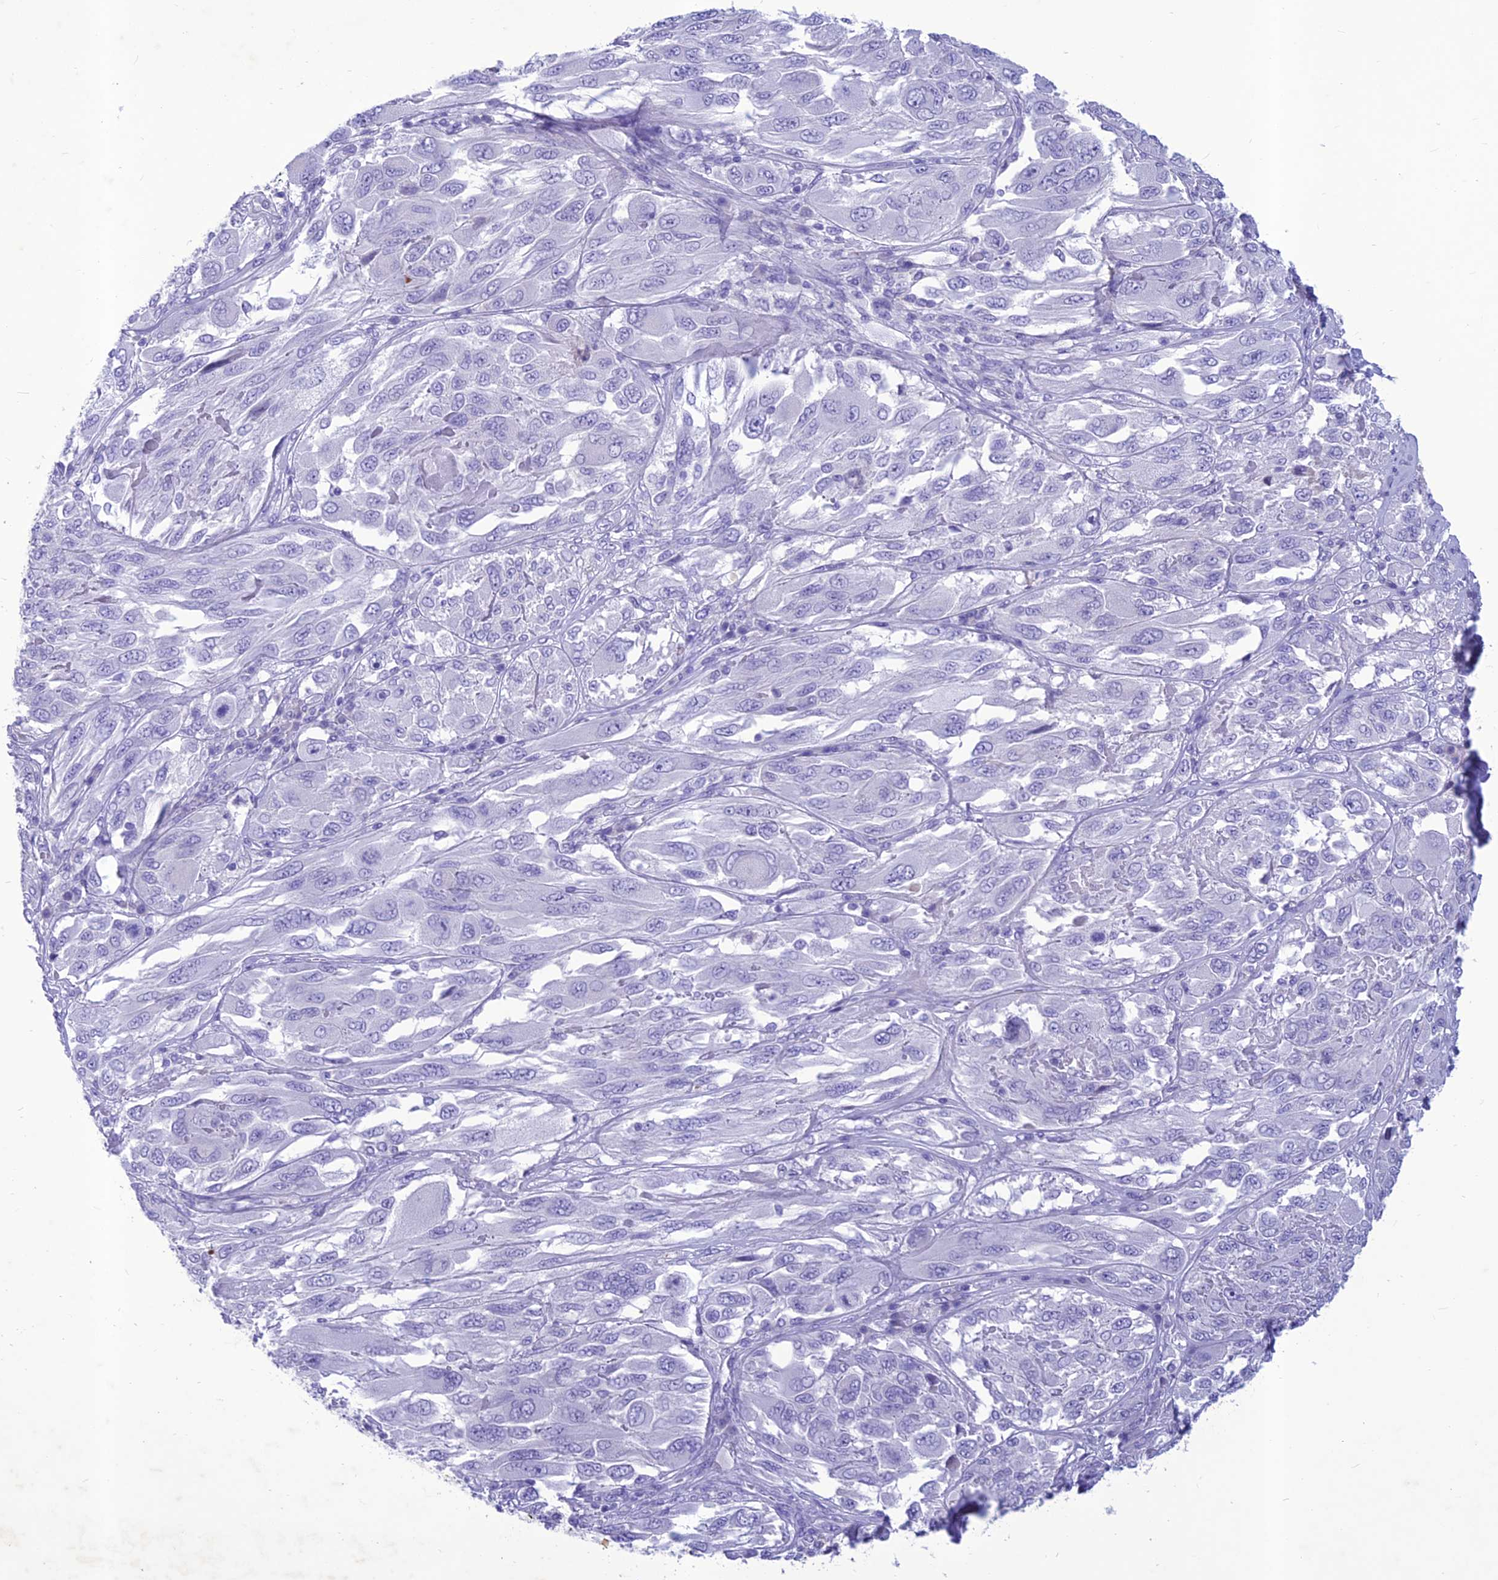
{"staining": {"intensity": "negative", "quantity": "none", "location": "none"}, "tissue": "melanoma", "cell_type": "Tumor cells", "image_type": "cancer", "snomed": [{"axis": "morphology", "description": "Malignant melanoma, NOS"}, {"axis": "topography", "description": "Skin"}], "caption": "Human malignant melanoma stained for a protein using immunohistochemistry demonstrates no staining in tumor cells.", "gene": "IFT172", "patient": {"sex": "female", "age": 91}}